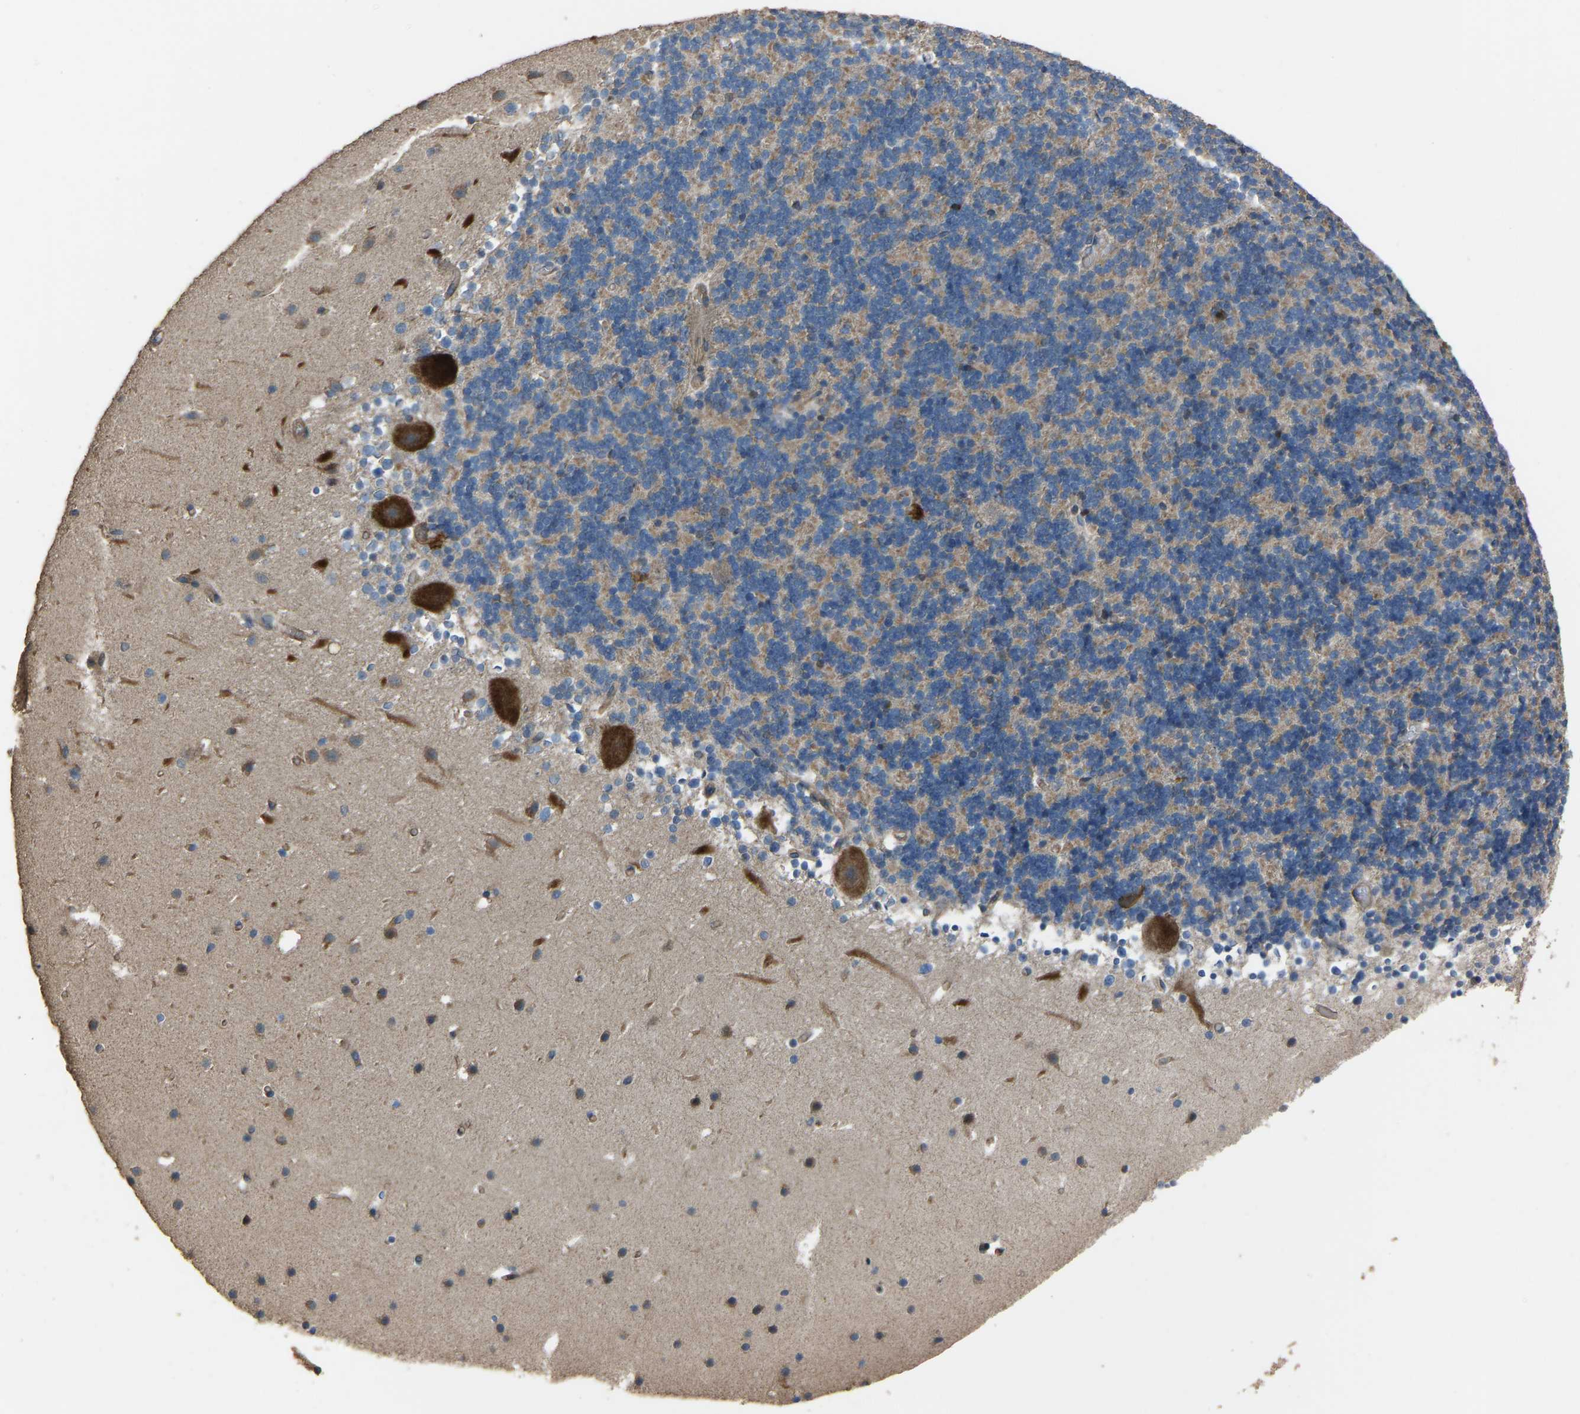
{"staining": {"intensity": "weak", "quantity": "25%-75%", "location": "cytoplasmic/membranous"}, "tissue": "cerebellum", "cell_type": "Cells in granular layer", "image_type": "normal", "snomed": [{"axis": "morphology", "description": "Normal tissue, NOS"}, {"axis": "topography", "description": "Cerebellum"}], "caption": "This micrograph demonstrates unremarkable cerebellum stained with immunohistochemistry (IHC) to label a protein in brown. The cytoplasmic/membranous of cells in granular layer show weak positivity for the protein. Nuclei are counter-stained blue.", "gene": "SLC4A2", "patient": {"sex": "male", "age": 45}}